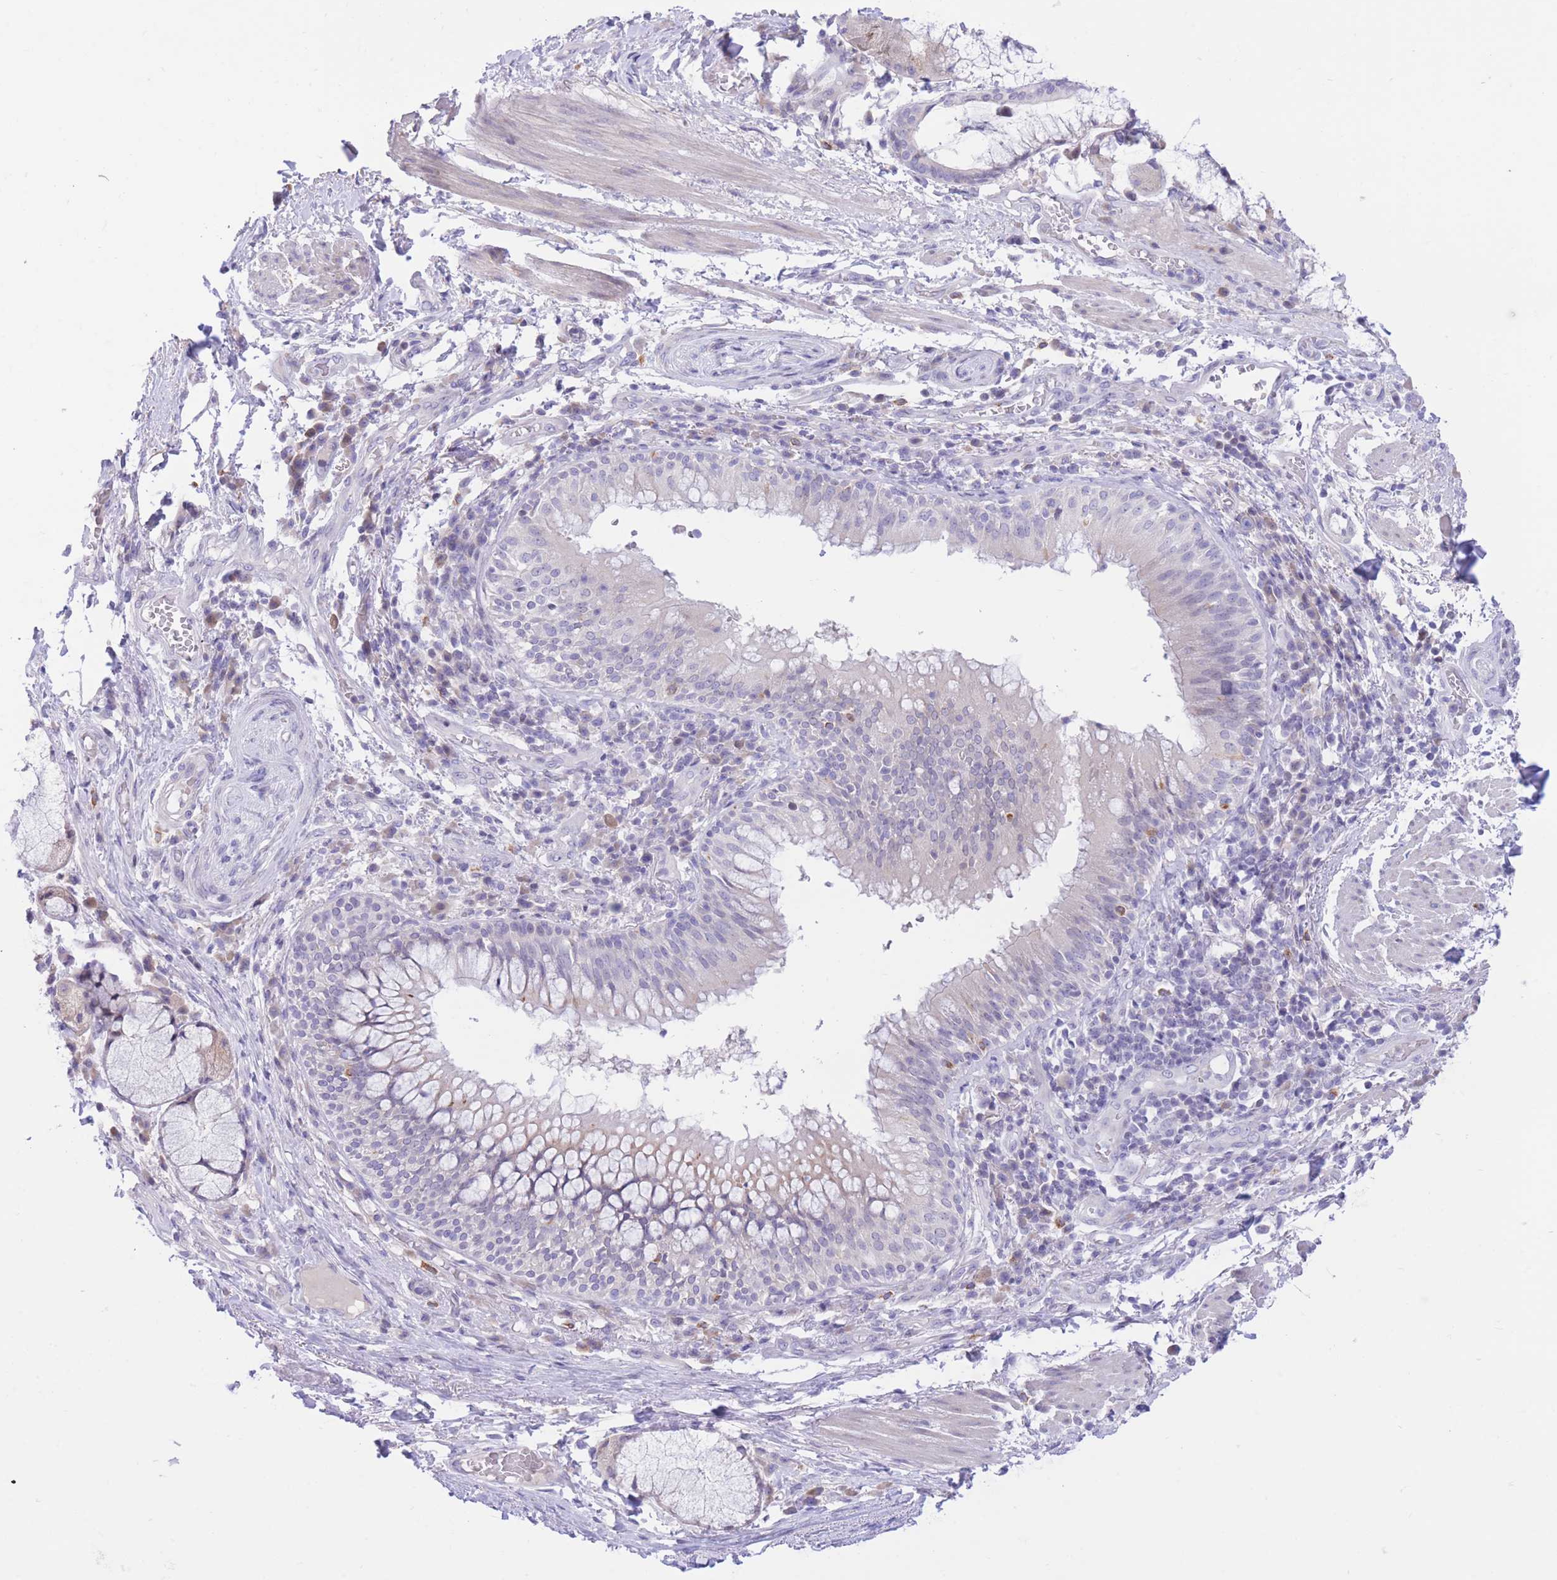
{"staining": {"intensity": "negative", "quantity": "none", "location": "none"}, "tissue": "adipose tissue", "cell_type": "Adipocytes", "image_type": "normal", "snomed": [{"axis": "morphology", "description": "Normal tissue, NOS"}, {"axis": "topography", "description": "Cartilage tissue"}, {"axis": "topography", "description": "Bronchus"}], "caption": "Immunohistochemistry (IHC) of unremarkable human adipose tissue reveals no expression in adipocytes. (DAB immunohistochemistry (IHC), high magnification).", "gene": "RPL39L", "patient": {"sex": "male", "age": 56}}